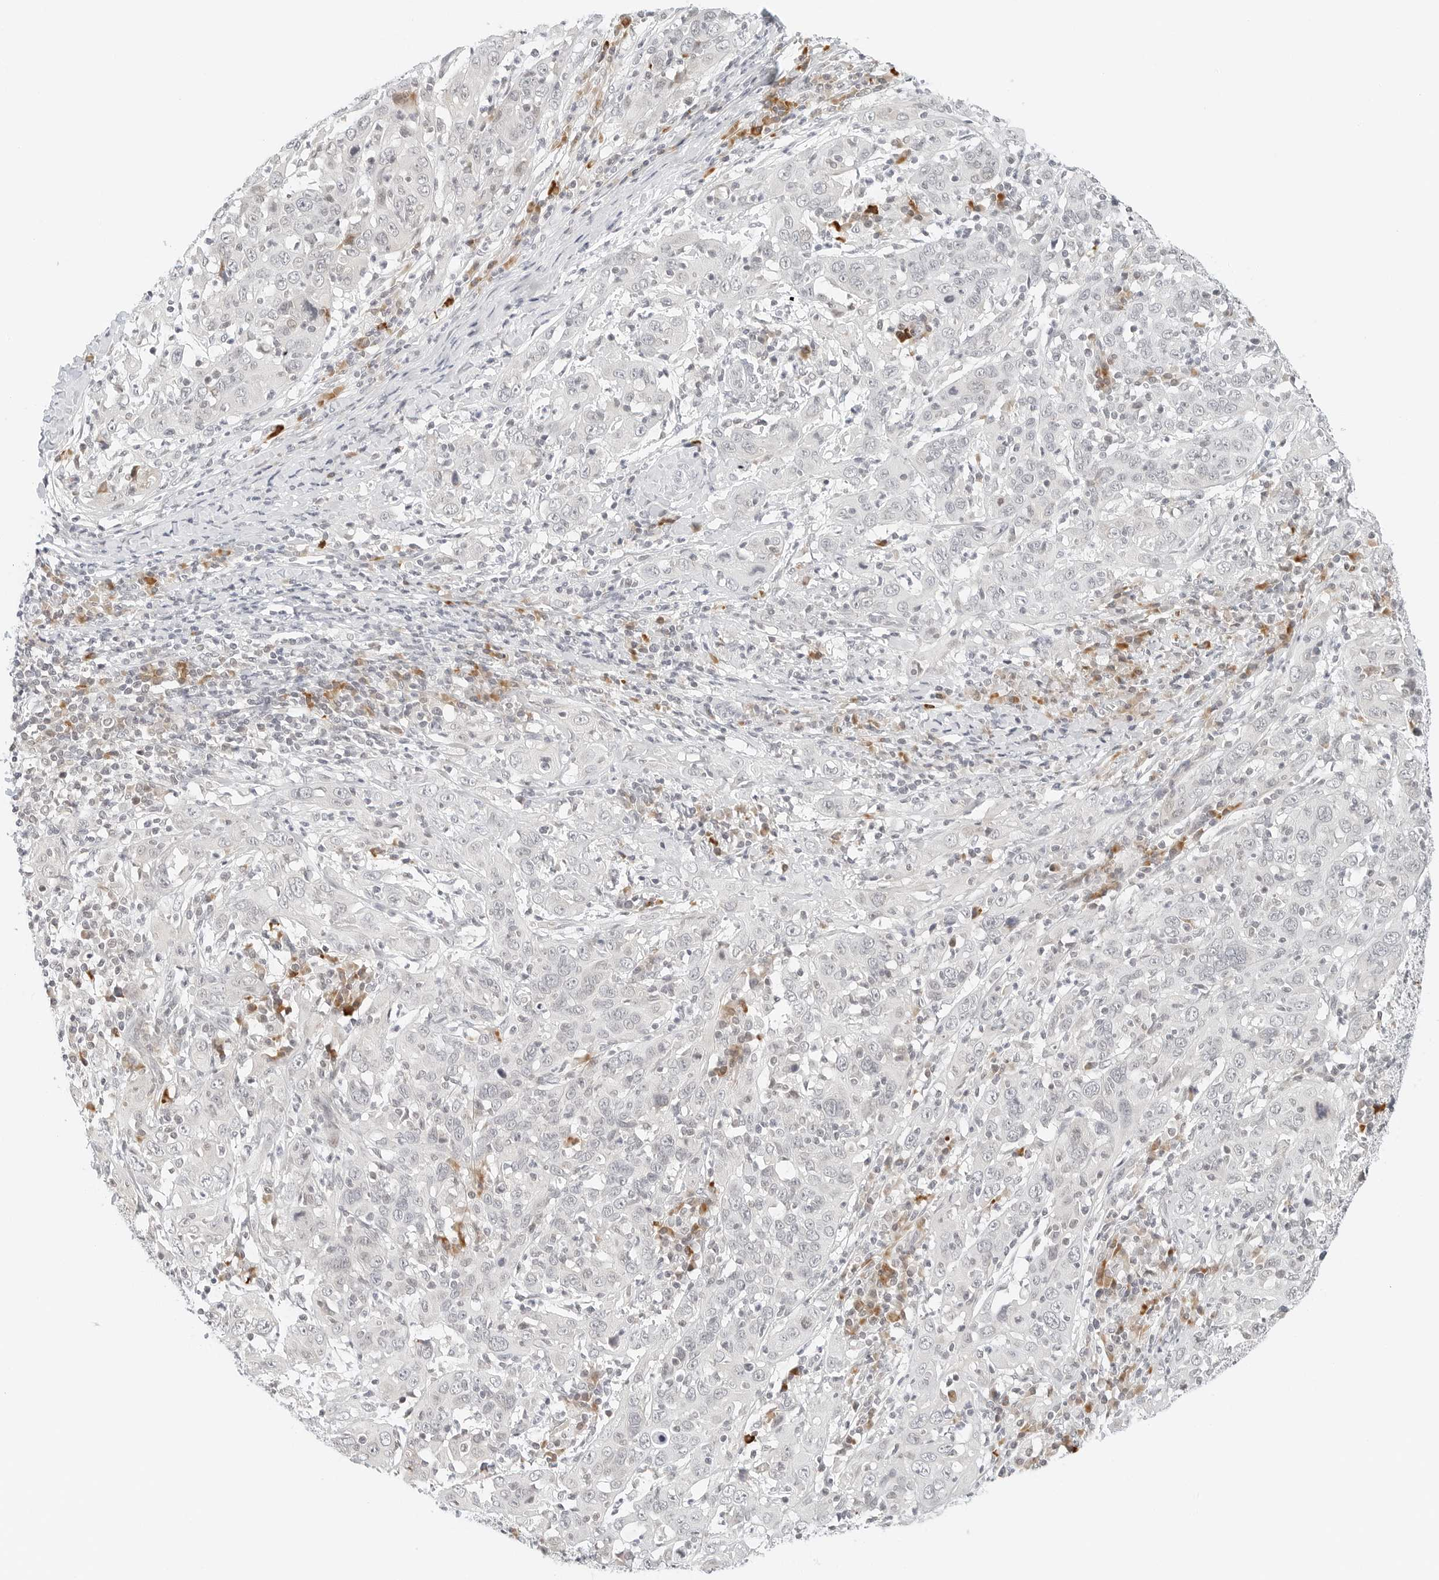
{"staining": {"intensity": "negative", "quantity": "none", "location": "none"}, "tissue": "cervical cancer", "cell_type": "Tumor cells", "image_type": "cancer", "snomed": [{"axis": "morphology", "description": "Squamous cell carcinoma, NOS"}, {"axis": "topography", "description": "Cervix"}], "caption": "Immunohistochemical staining of cervical cancer (squamous cell carcinoma) displays no significant staining in tumor cells.", "gene": "PARP10", "patient": {"sex": "female", "age": 46}}